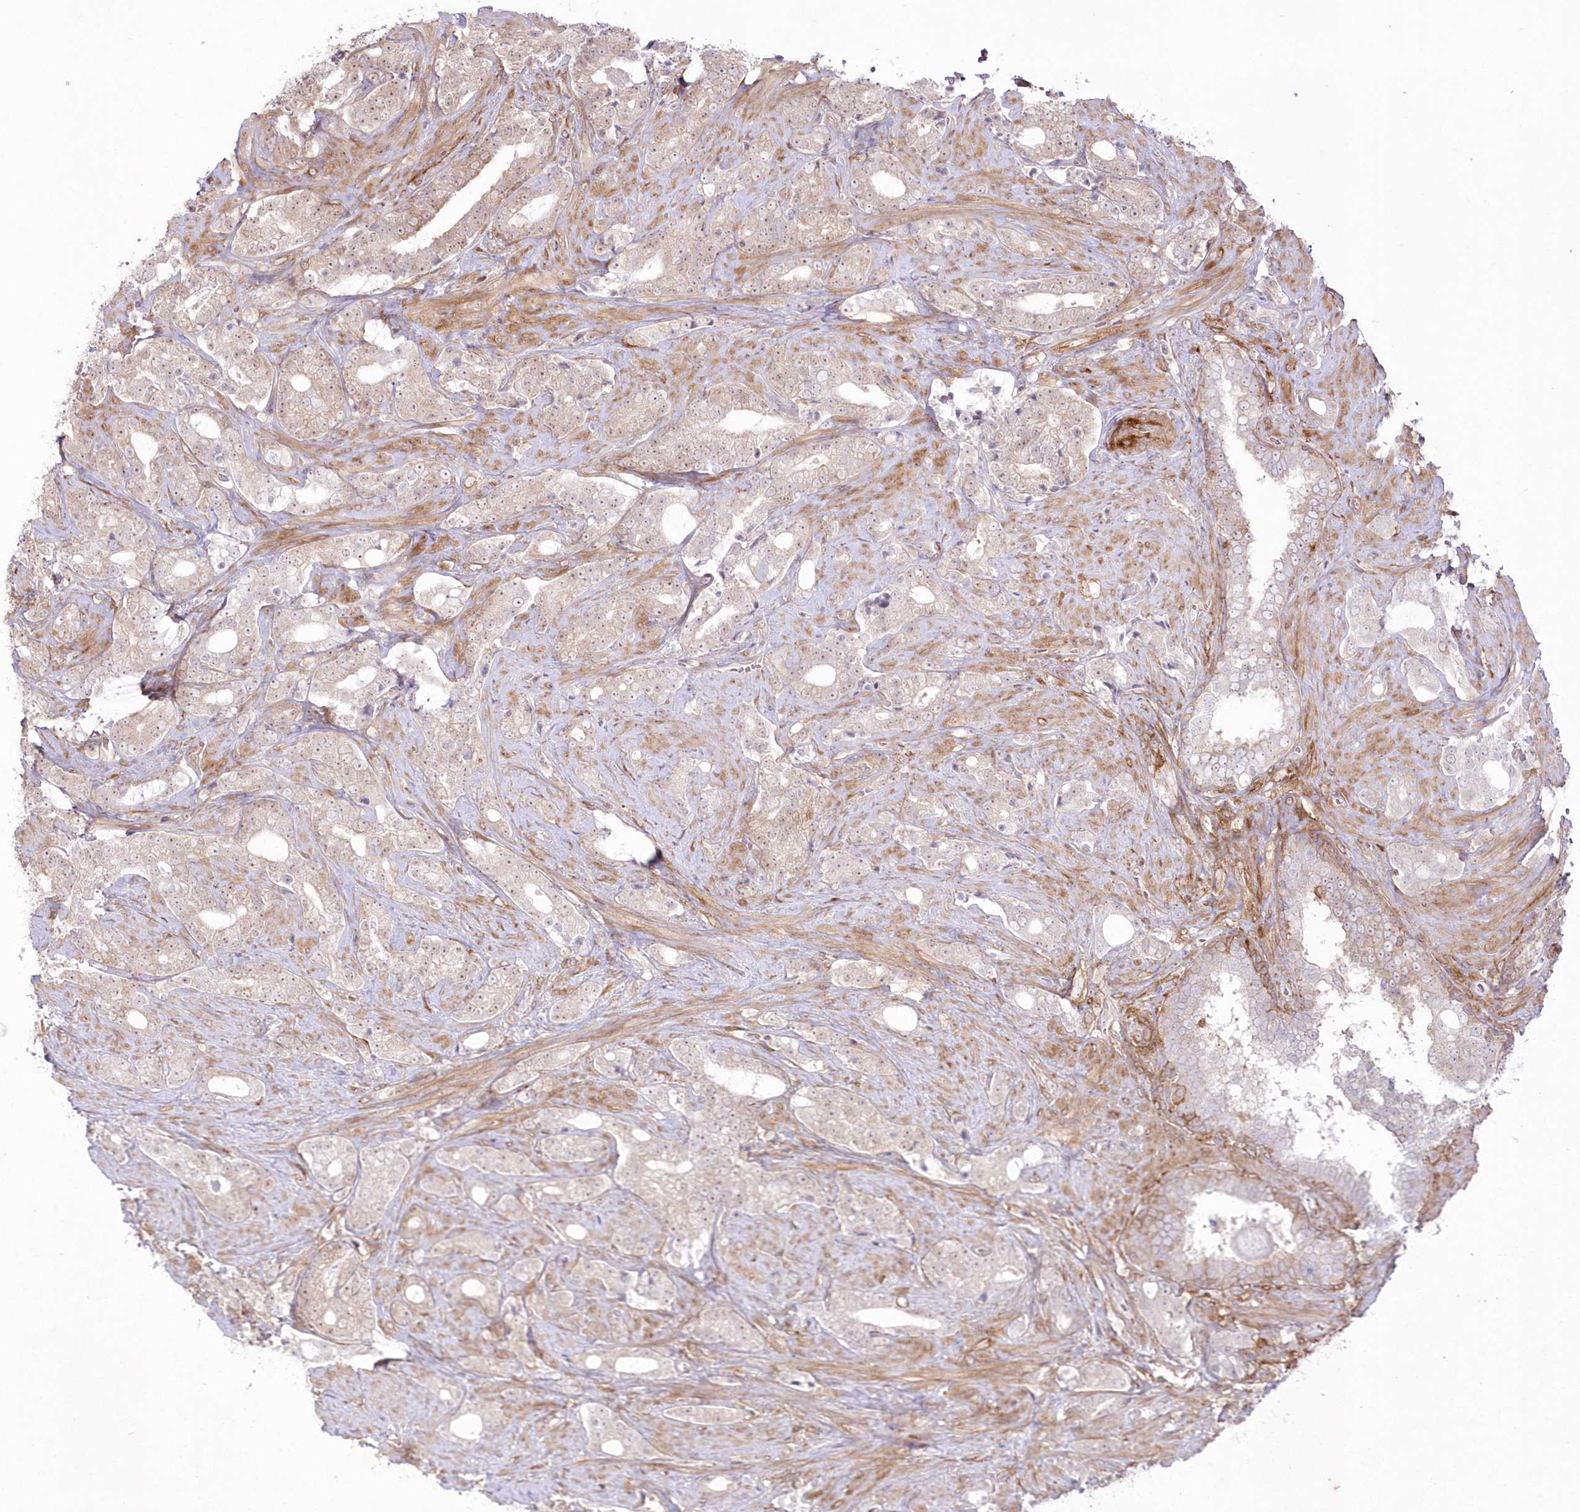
{"staining": {"intensity": "weak", "quantity": "<25%", "location": "cytoplasmic/membranous"}, "tissue": "prostate cancer", "cell_type": "Tumor cells", "image_type": "cancer", "snomed": [{"axis": "morphology", "description": "Adenocarcinoma, High grade"}, {"axis": "topography", "description": "Prostate and seminal vesicle, NOS"}], "caption": "A micrograph of human prostate high-grade adenocarcinoma is negative for staining in tumor cells. (Stains: DAB (3,3'-diaminobenzidine) IHC with hematoxylin counter stain, Microscopy: brightfield microscopy at high magnification).", "gene": "SH3PXD2B", "patient": {"sex": "male", "age": 67}}